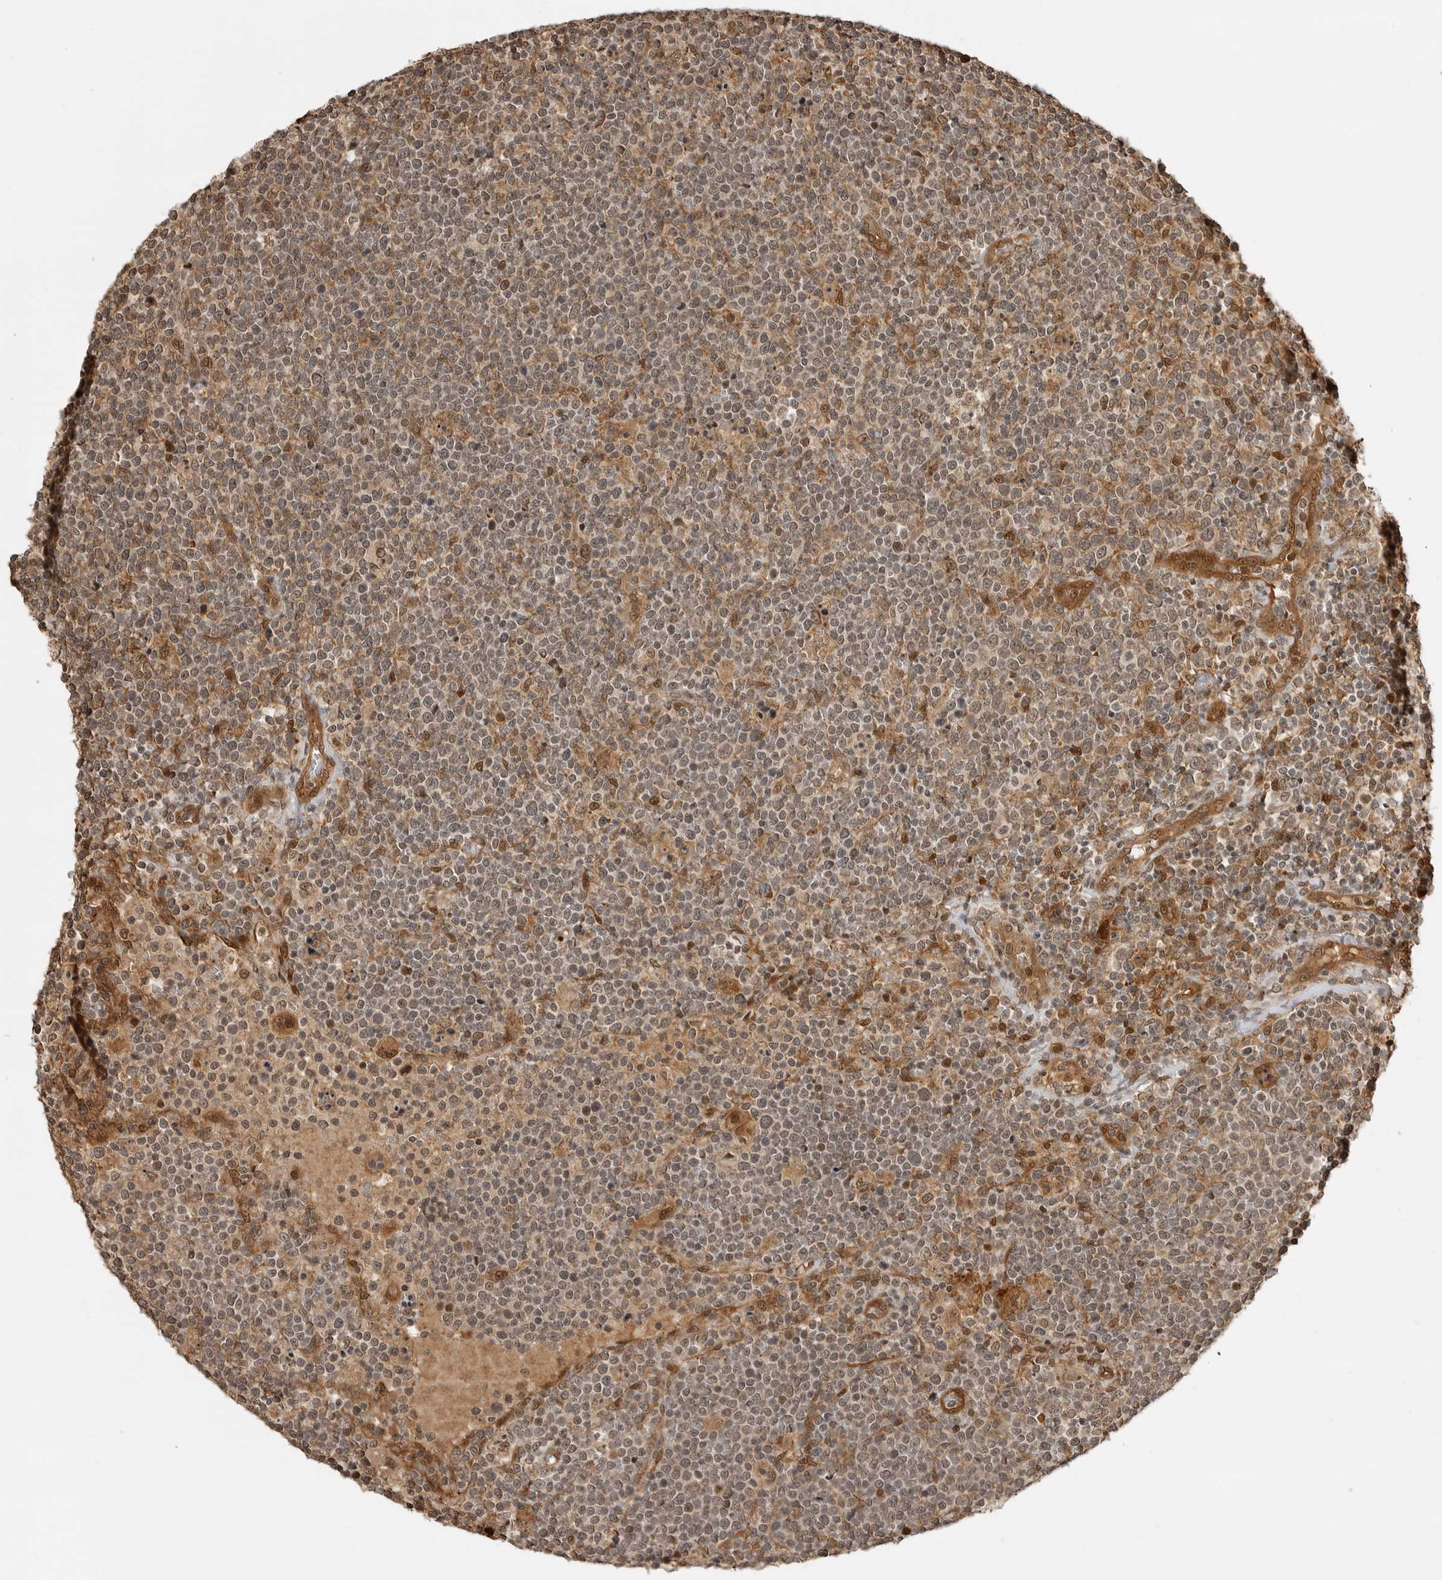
{"staining": {"intensity": "weak", "quantity": "25%-75%", "location": "cytoplasmic/membranous,nuclear"}, "tissue": "lymphoma", "cell_type": "Tumor cells", "image_type": "cancer", "snomed": [{"axis": "morphology", "description": "Malignant lymphoma, non-Hodgkin's type, High grade"}, {"axis": "topography", "description": "Lymph node"}], "caption": "Protein expression analysis of human lymphoma reveals weak cytoplasmic/membranous and nuclear positivity in approximately 25%-75% of tumor cells. (DAB IHC with brightfield microscopy, high magnification).", "gene": "BMP2K", "patient": {"sex": "male", "age": 61}}